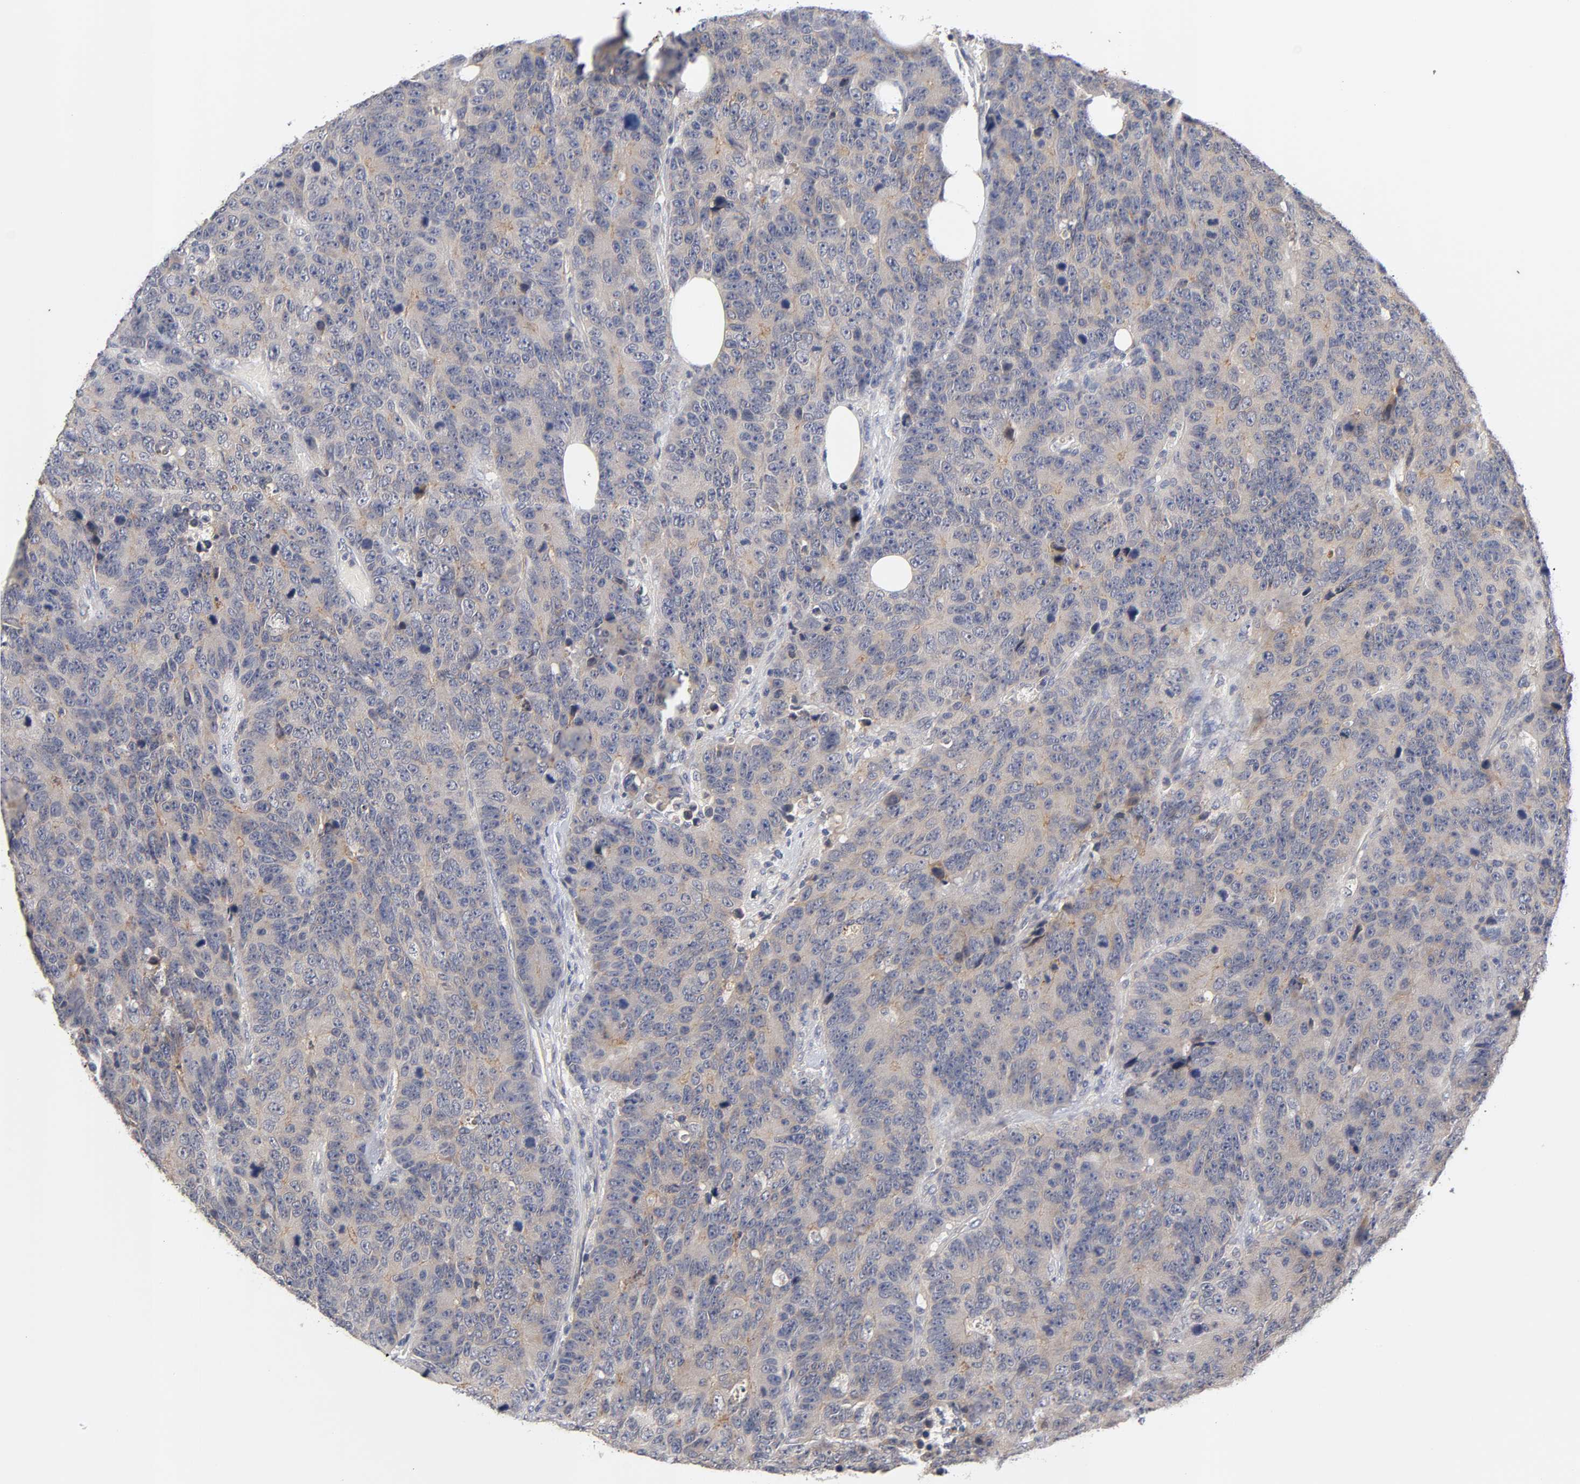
{"staining": {"intensity": "weak", "quantity": ">75%", "location": "cytoplasmic/membranous"}, "tissue": "colorectal cancer", "cell_type": "Tumor cells", "image_type": "cancer", "snomed": [{"axis": "morphology", "description": "Adenocarcinoma, NOS"}, {"axis": "topography", "description": "Colon"}], "caption": "Tumor cells exhibit low levels of weak cytoplasmic/membranous positivity in approximately >75% of cells in human colorectal cancer. Ihc stains the protein in brown and the nuclei are stained blue.", "gene": "CXADR", "patient": {"sex": "female", "age": 86}}